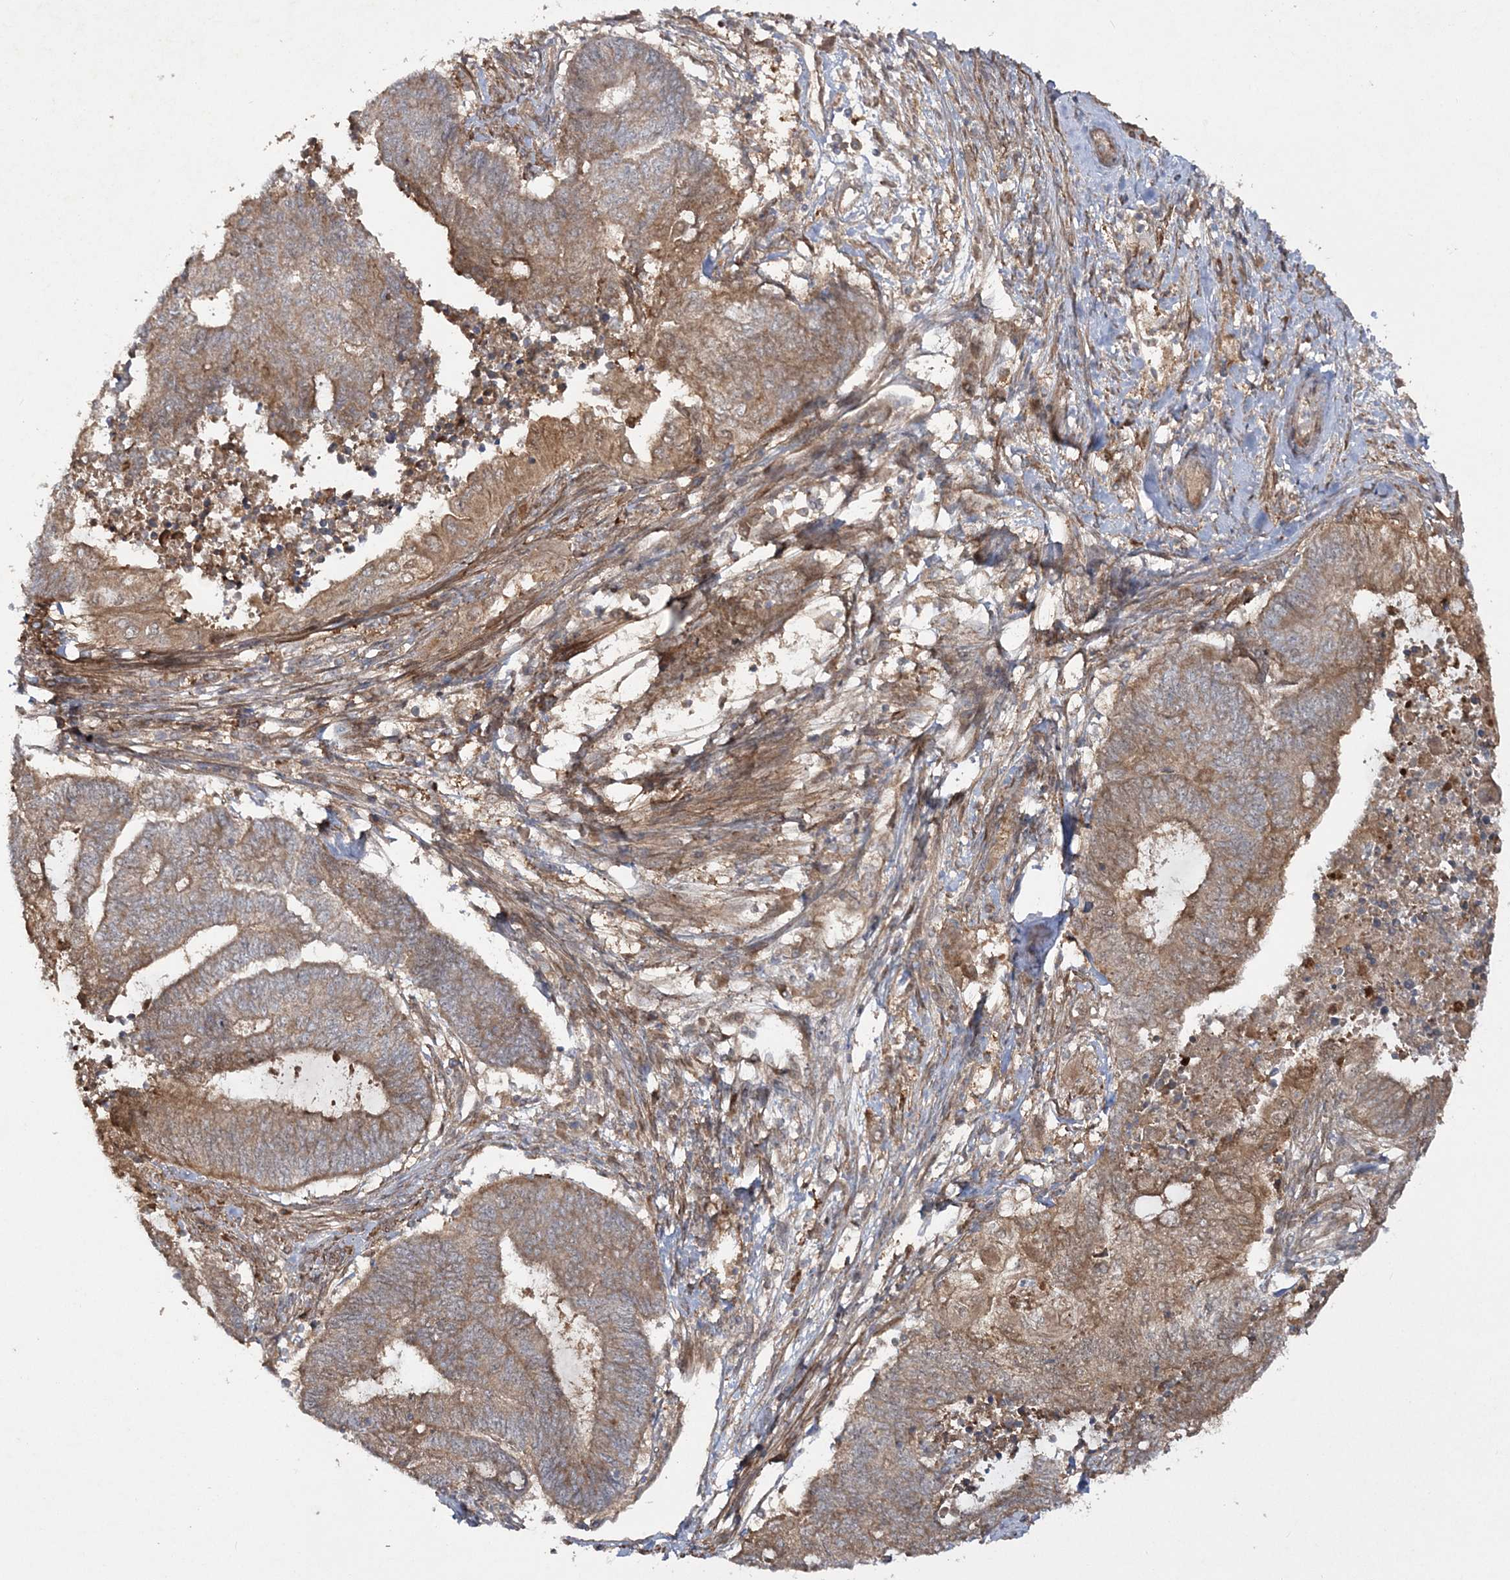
{"staining": {"intensity": "moderate", "quantity": ">75%", "location": "cytoplasmic/membranous"}, "tissue": "endometrial cancer", "cell_type": "Tumor cells", "image_type": "cancer", "snomed": [{"axis": "morphology", "description": "Adenocarcinoma, NOS"}, {"axis": "topography", "description": "Uterus"}, {"axis": "topography", "description": "Endometrium"}], "caption": "Tumor cells demonstrate medium levels of moderate cytoplasmic/membranous positivity in about >75% of cells in human endometrial cancer (adenocarcinoma).", "gene": "MOCS2", "patient": {"sex": "female", "age": 70}}